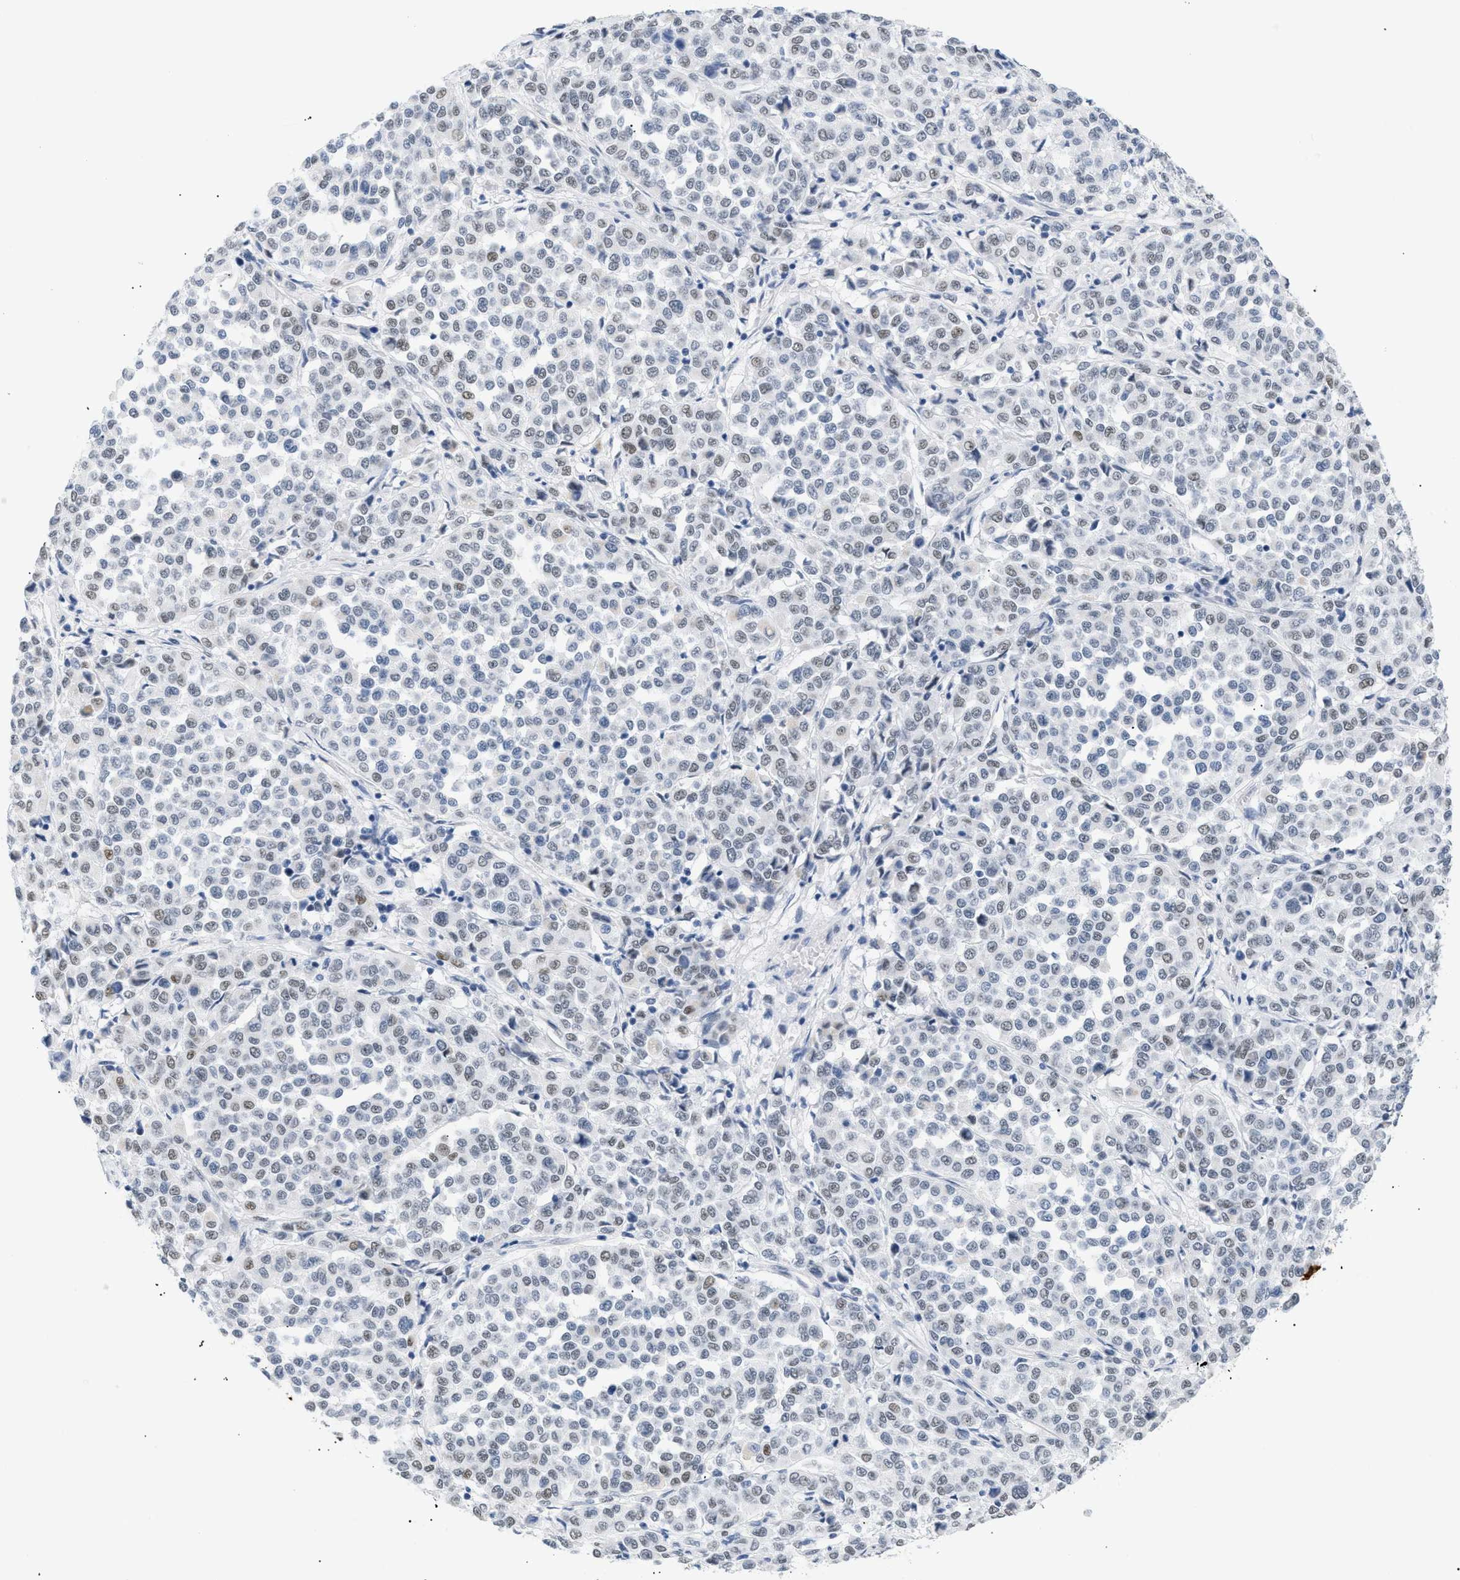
{"staining": {"intensity": "weak", "quantity": "<25%", "location": "nuclear"}, "tissue": "melanoma", "cell_type": "Tumor cells", "image_type": "cancer", "snomed": [{"axis": "morphology", "description": "Malignant melanoma, Metastatic site"}, {"axis": "topography", "description": "Pancreas"}], "caption": "Tumor cells are negative for brown protein staining in melanoma. The staining was performed using DAB (3,3'-diaminobenzidine) to visualize the protein expression in brown, while the nuclei were stained in blue with hematoxylin (Magnification: 20x).", "gene": "ELN", "patient": {"sex": "female", "age": 30}}